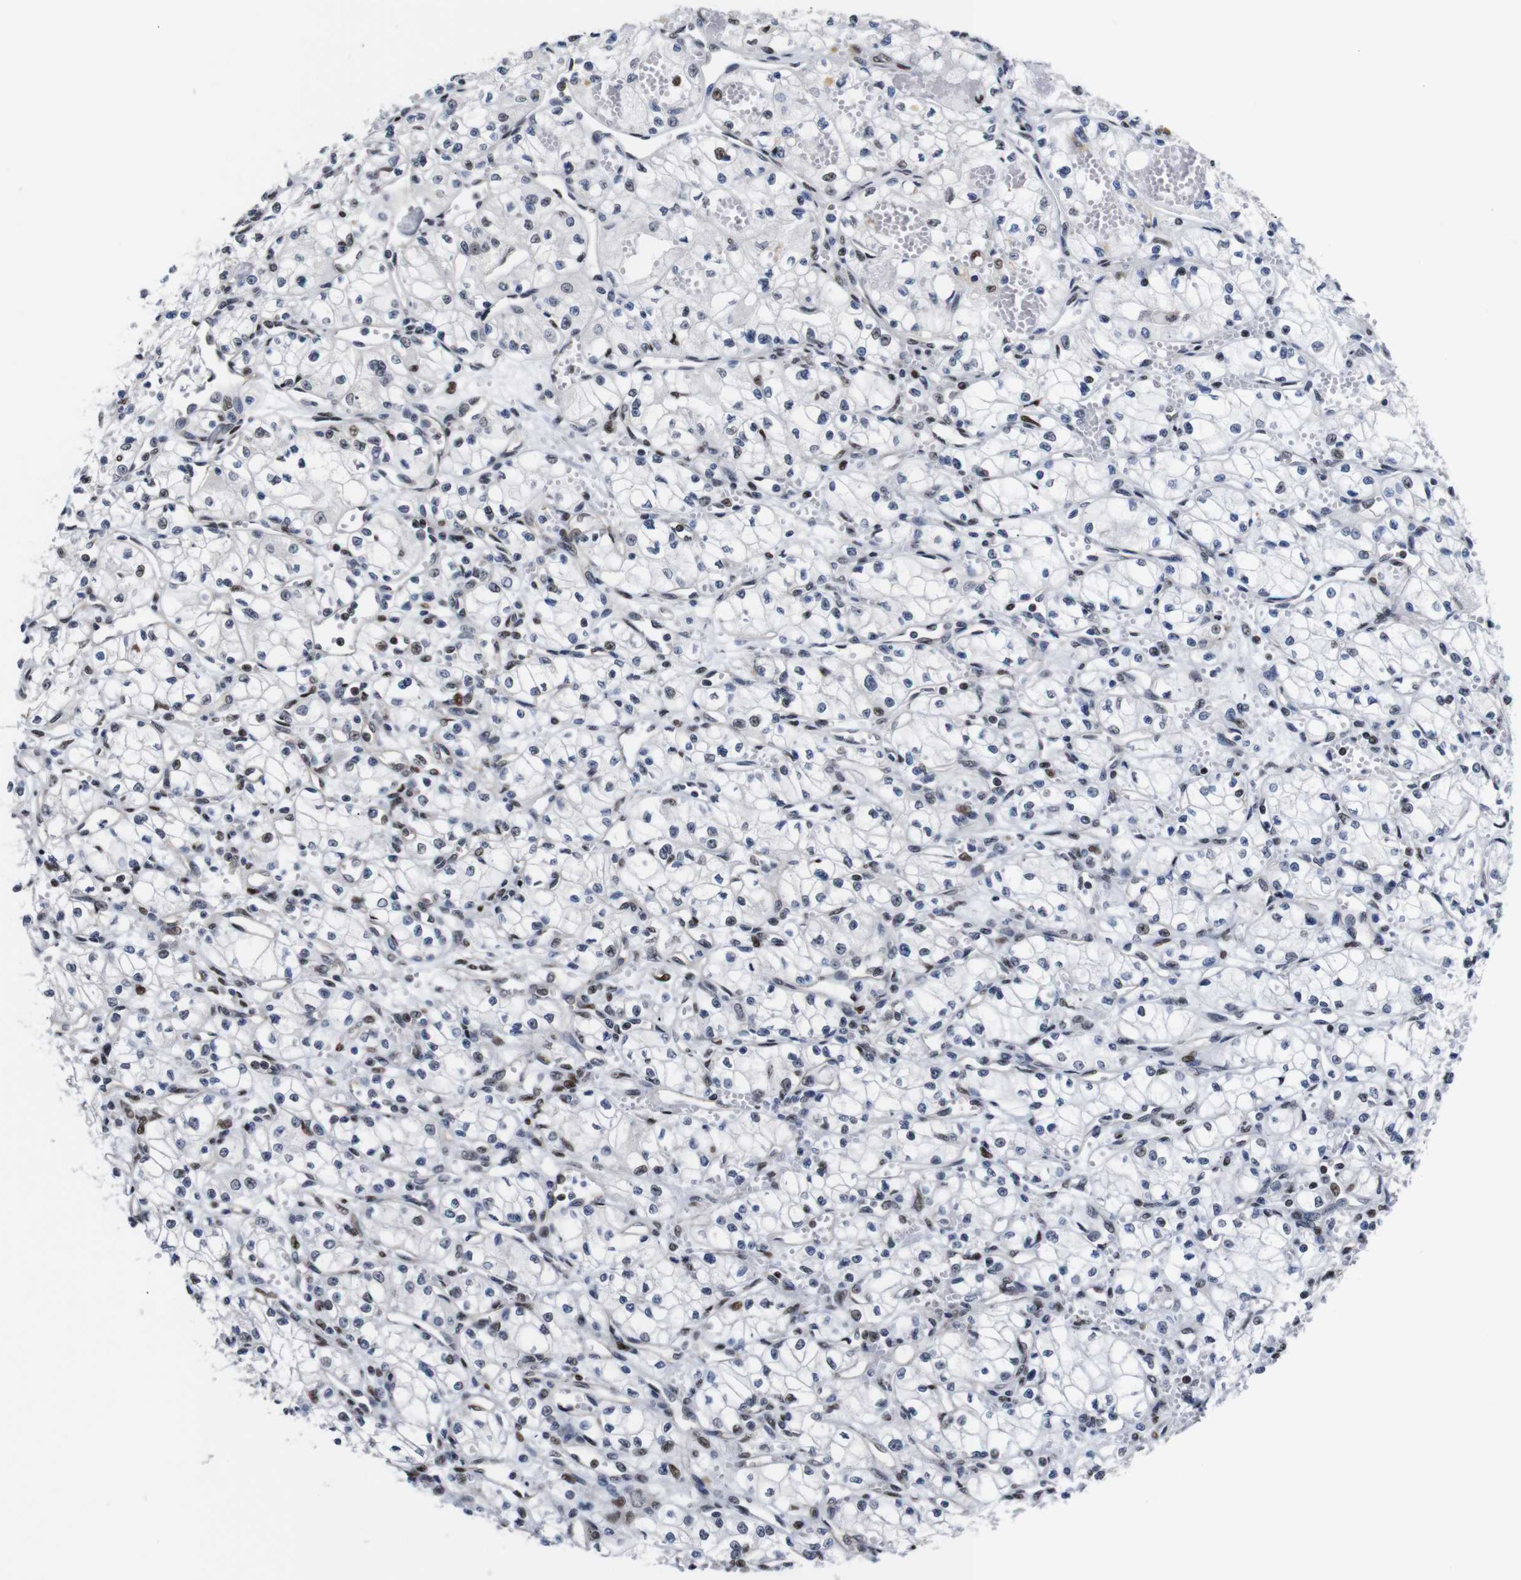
{"staining": {"intensity": "moderate", "quantity": "<25%", "location": "nuclear"}, "tissue": "renal cancer", "cell_type": "Tumor cells", "image_type": "cancer", "snomed": [{"axis": "morphology", "description": "Normal tissue, NOS"}, {"axis": "morphology", "description": "Adenocarcinoma, NOS"}, {"axis": "topography", "description": "Kidney"}], "caption": "A high-resolution micrograph shows immunohistochemistry (IHC) staining of adenocarcinoma (renal), which demonstrates moderate nuclear positivity in about <25% of tumor cells. (Stains: DAB (3,3'-diaminobenzidine) in brown, nuclei in blue, Microscopy: brightfield microscopy at high magnification).", "gene": "GATA6", "patient": {"sex": "male", "age": 59}}